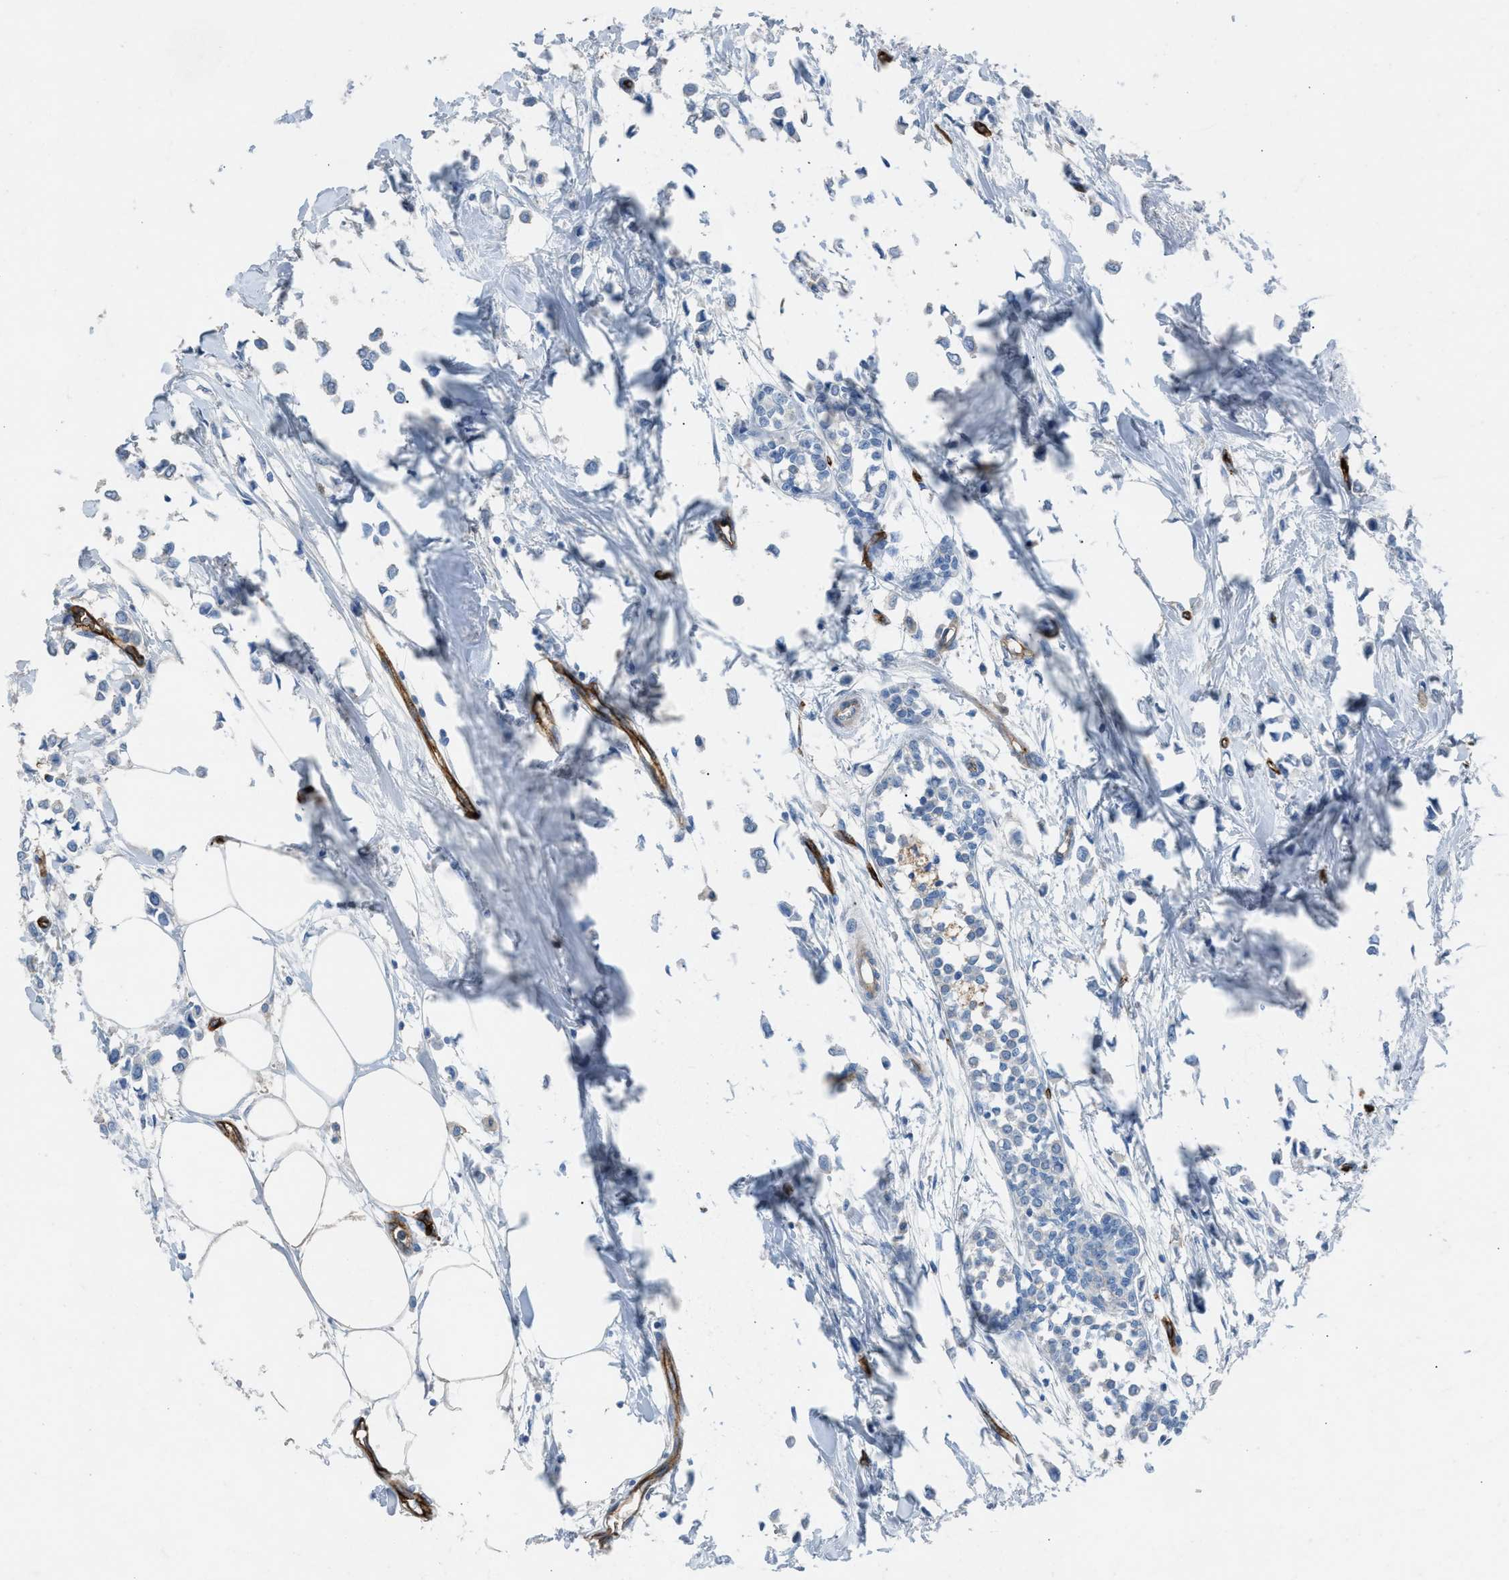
{"staining": {"intensity": "negative", "quantity": "none", "location": "none"}, "tissue": "breast cancer", "cell_type": "Tumor cells", "image_type": "cancer", "snomed": [{"axis": "morphology", "description": "Lobular carcinoma"}, {"axis": "topography", "description": "Breast"}], "caption": "Human breast lobular carcinoma stained for a protein using IHC exhibits no staining in tumor cells.", "gene": "DYSF", "patient": {"sex": "female", "age": 51}}